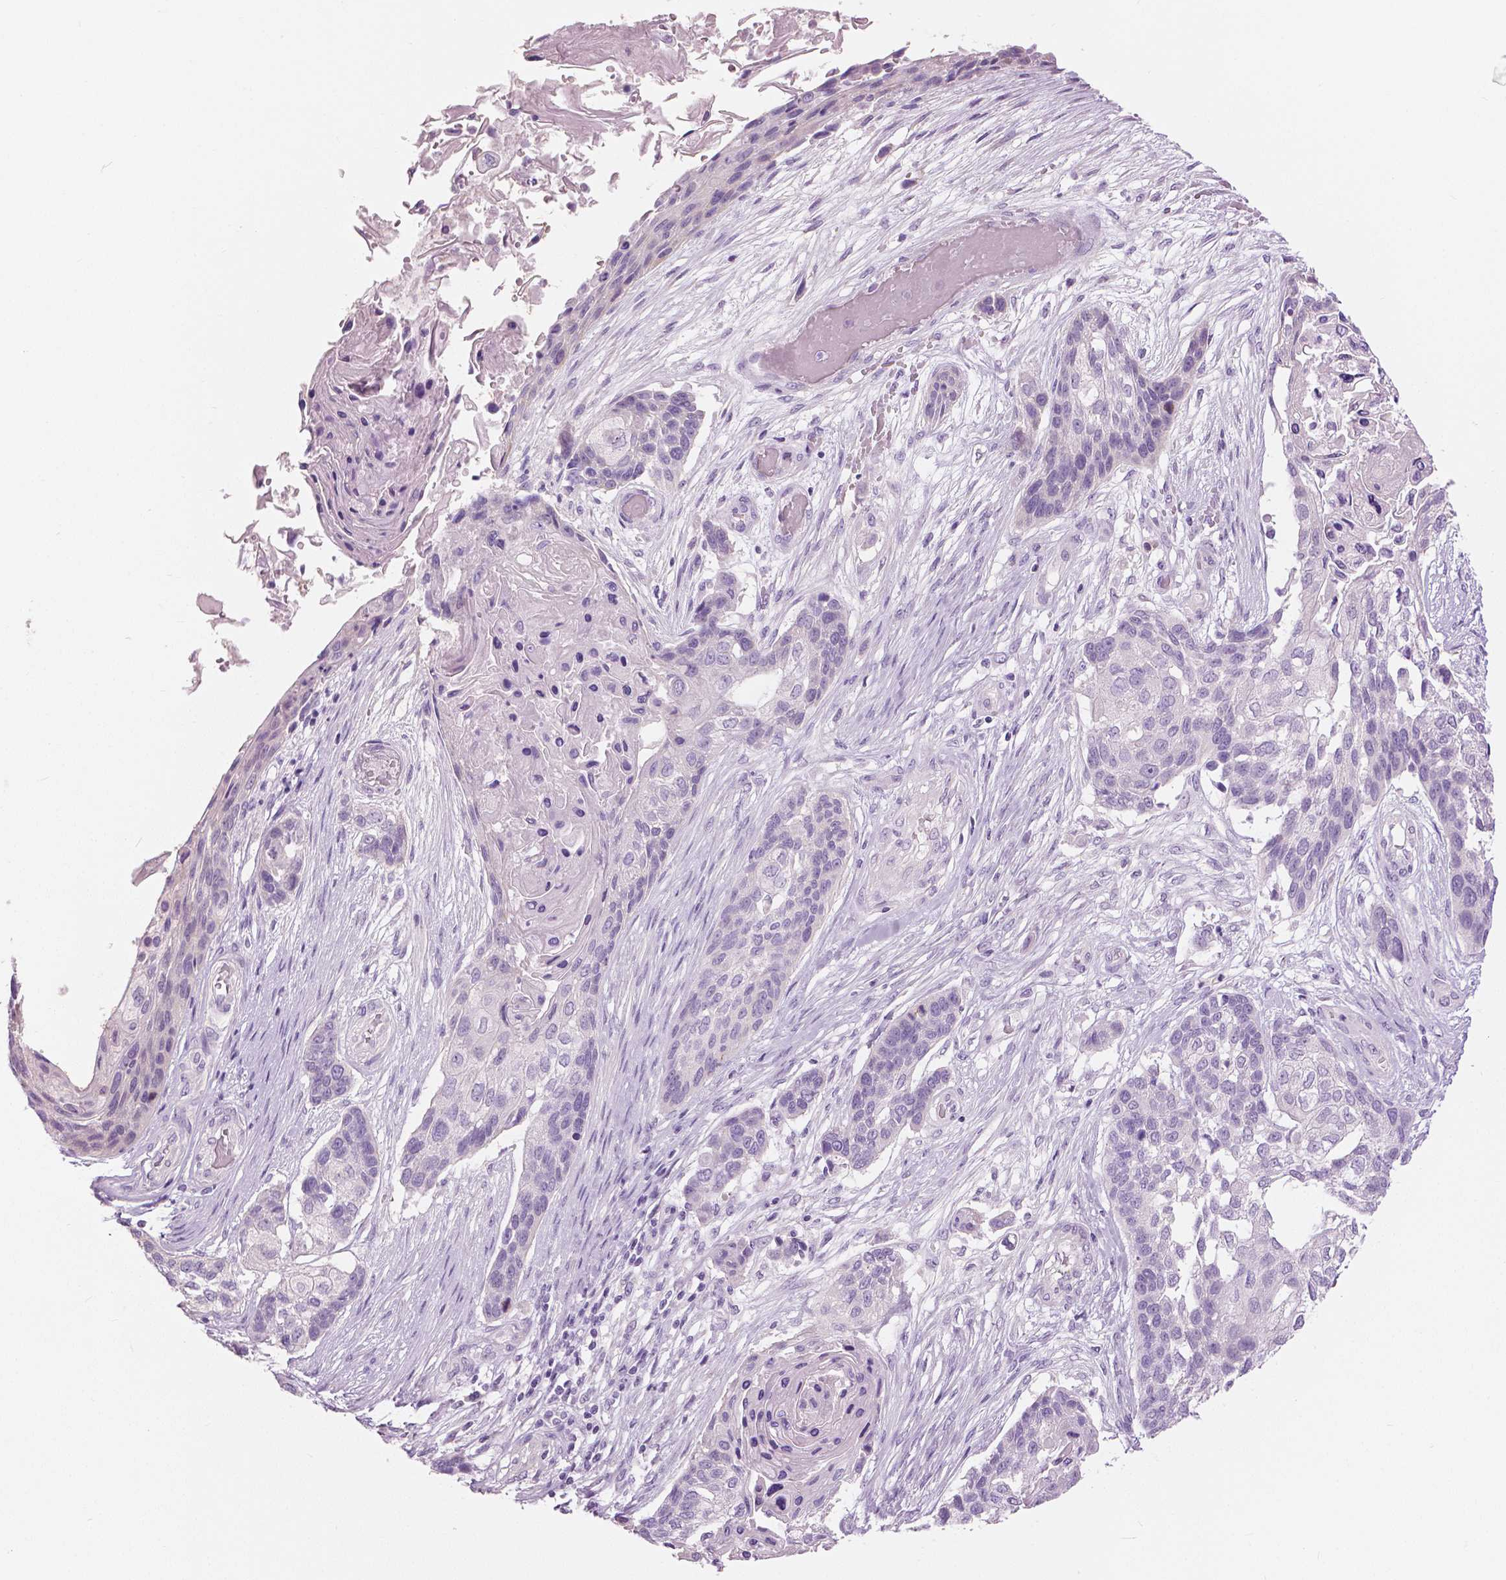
{"staining": {"intensity": "negative", "quantity": "none", "location": "none"}, "tissue": "lung cancer", "cell_type": "Tumor cells", "image_type": "cancer", "snomed": [{"axis": "morphology", "description": "Squamous cell carcinoma, NOS"}, {"axis": "topography", "description": "Lung"}], "caption": "DAB (3,3'-diaminobenzidine) immunohistochemical staining of lung cancer exhibits no significant expression in tumor cells.", "gene": "SLC24A1", "patient": {"sex": "male", "age": 69}}